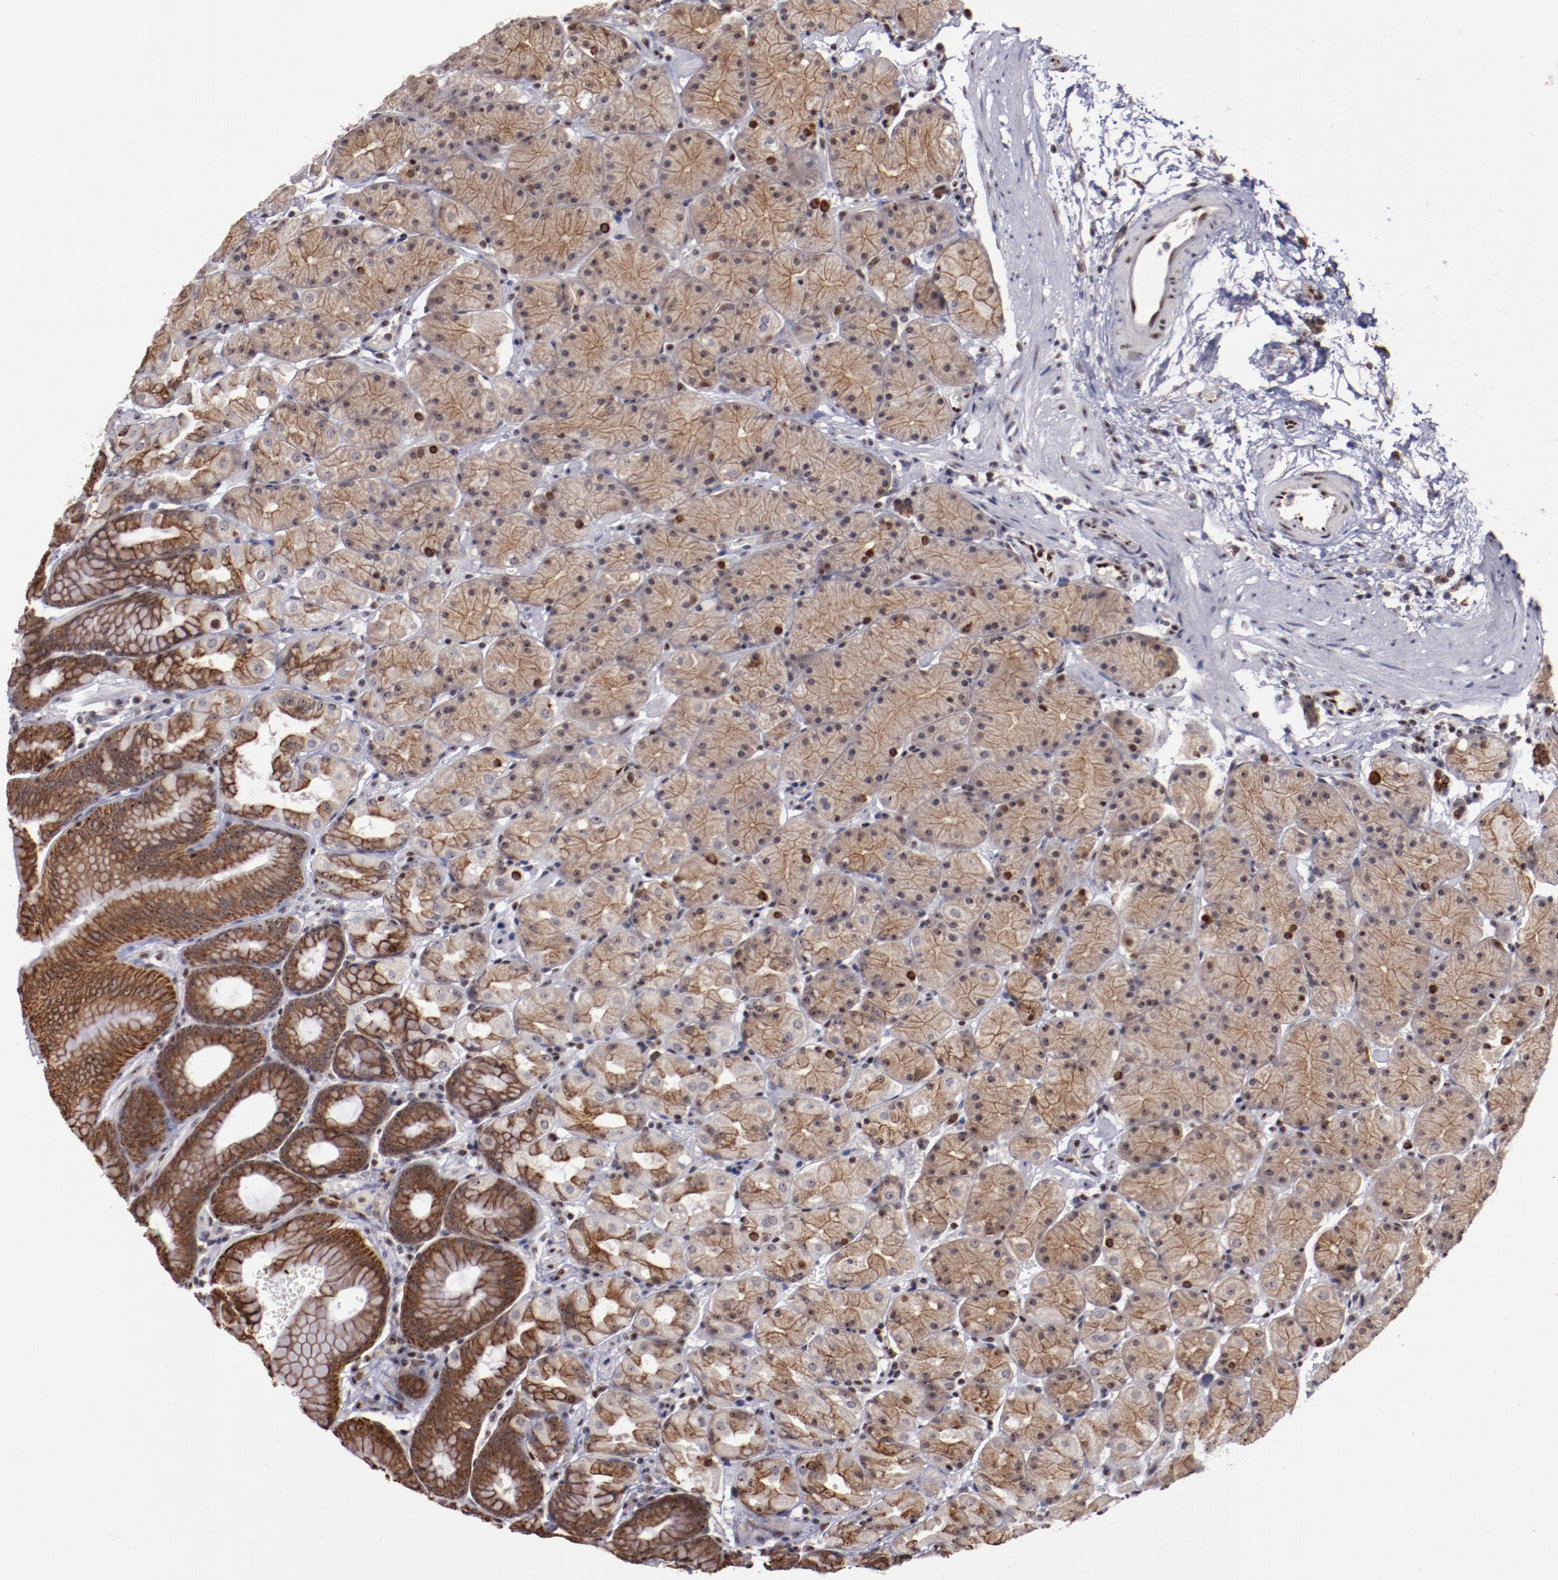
{"staining": {"intensity": "moderate", "quantity": "25%-75%", "location": "cytoplasmic/membranous,nuclear"}, "tissue": "stomach", "cell_type": "Glandular cells", "image_type": "normal", "snomed": [{"axis": "morphology", "description": "Normal tissue, NOS"}, {"axis": "topography", "description": "Stomach, upper"}, {"axis": "topography", "description": "Stomach"}], "caption": "This micrograph displays immunohistochemistry (IHC) staining of unremarkable stomach, with medium moderate cytoplasmic/membranous,nuclear positivity in approximately 25%-75% of glandular cells.", "gene": "DDX24", "patient": {"sex": "male", "age": 76}}